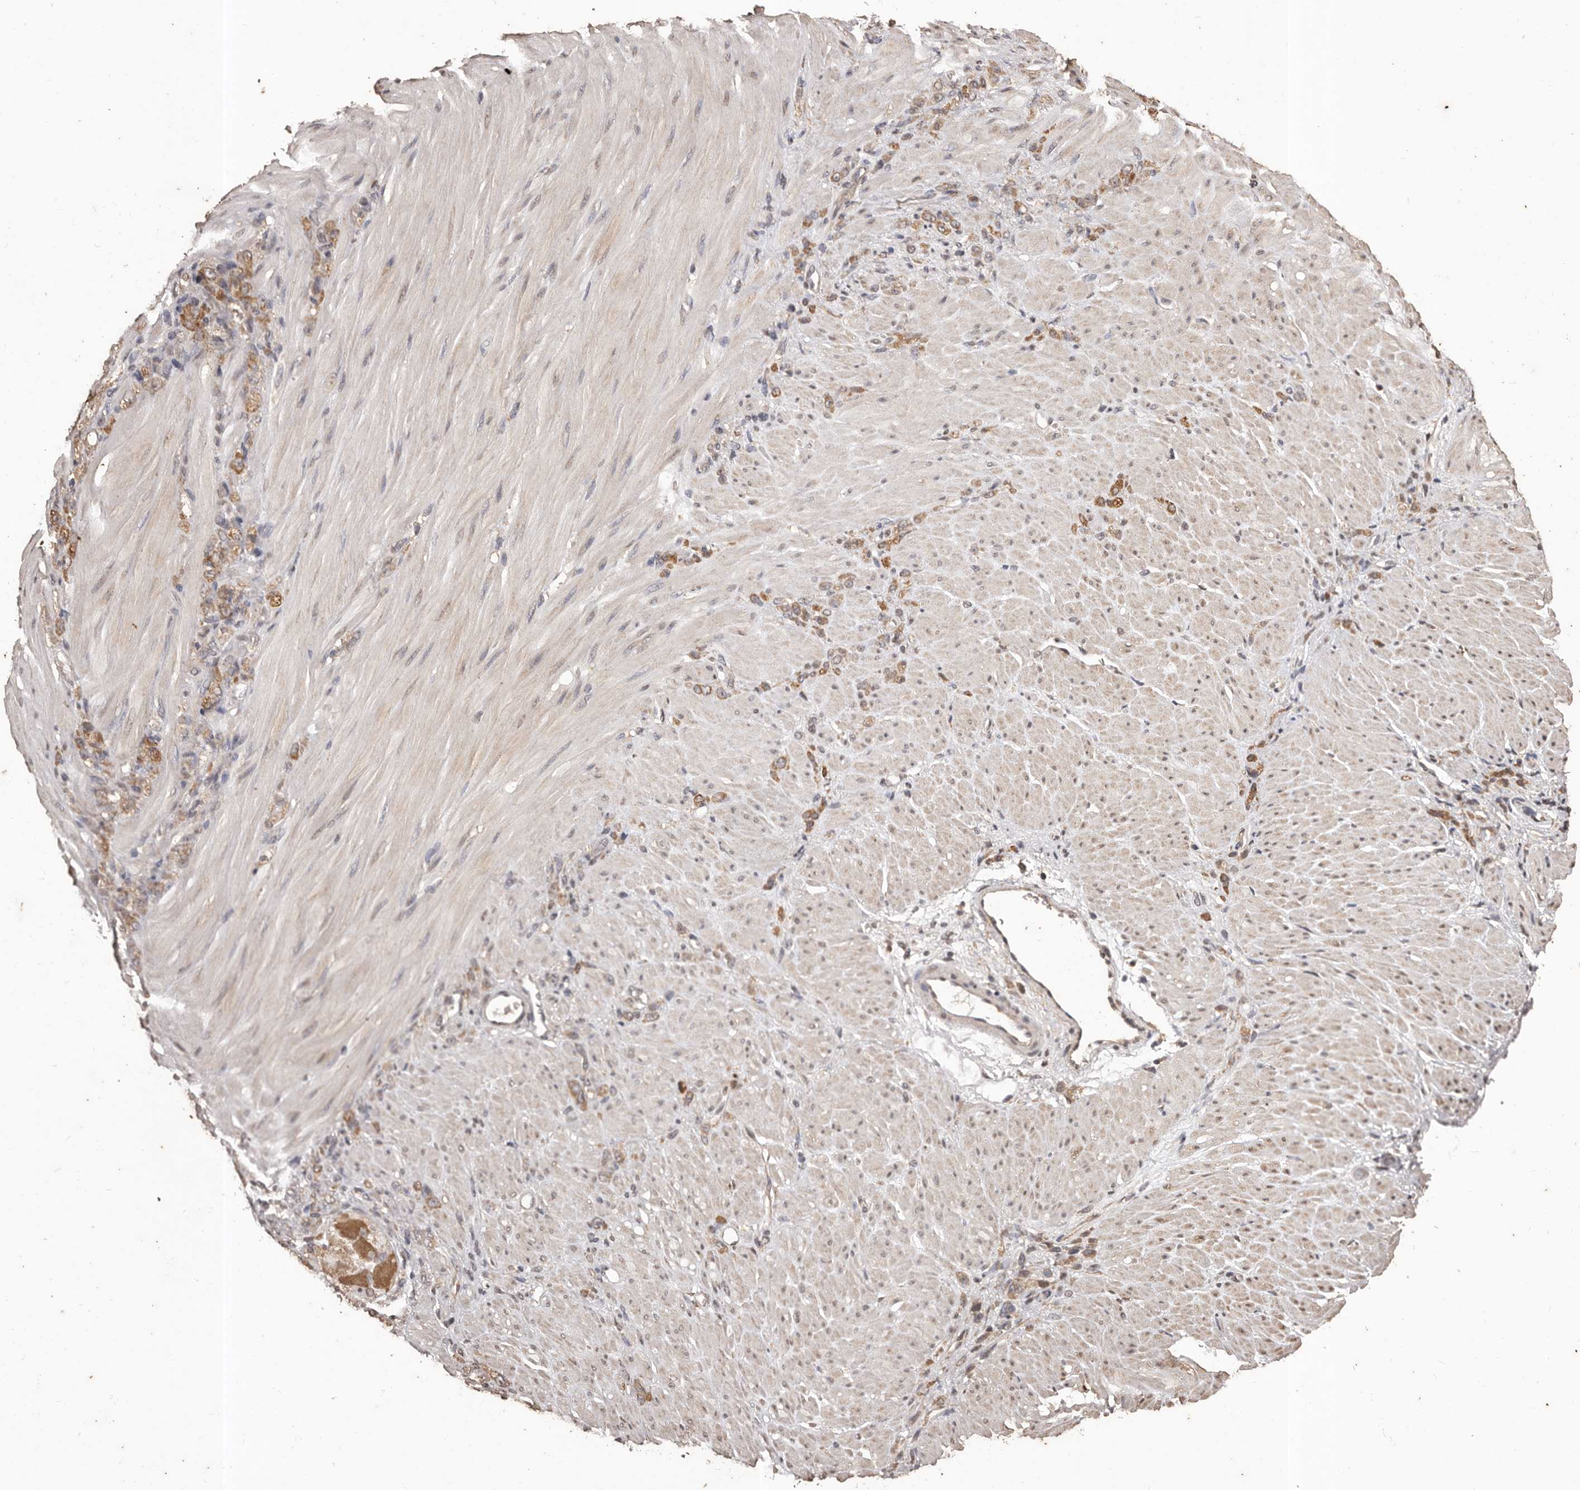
{"staining": {"intensity": "moderate", "quantity": ">75%", "location": "cytoplasmic/membranous"}, "tissue": "stomach cancer", "cell_type": "Tumor cells", "image_type": "cancer", "snomed": [{"axis": "morphology", "description": "Normal tissue, NOS"}, {"axis": "morphology", "description": "Adenocarcinoma, NOS"}, {"axis": "topography", "description": "Stomach"}], "caption": "IHC micrograph of adenocarcinoma (stomach) stained for a protein (brown), which shows medium levels of moderate cytoplasmic/membranous expression in approximately >75% of tumor cells.", "gene": "NAV1", "patient": {"sex": "male", "age": 82}}